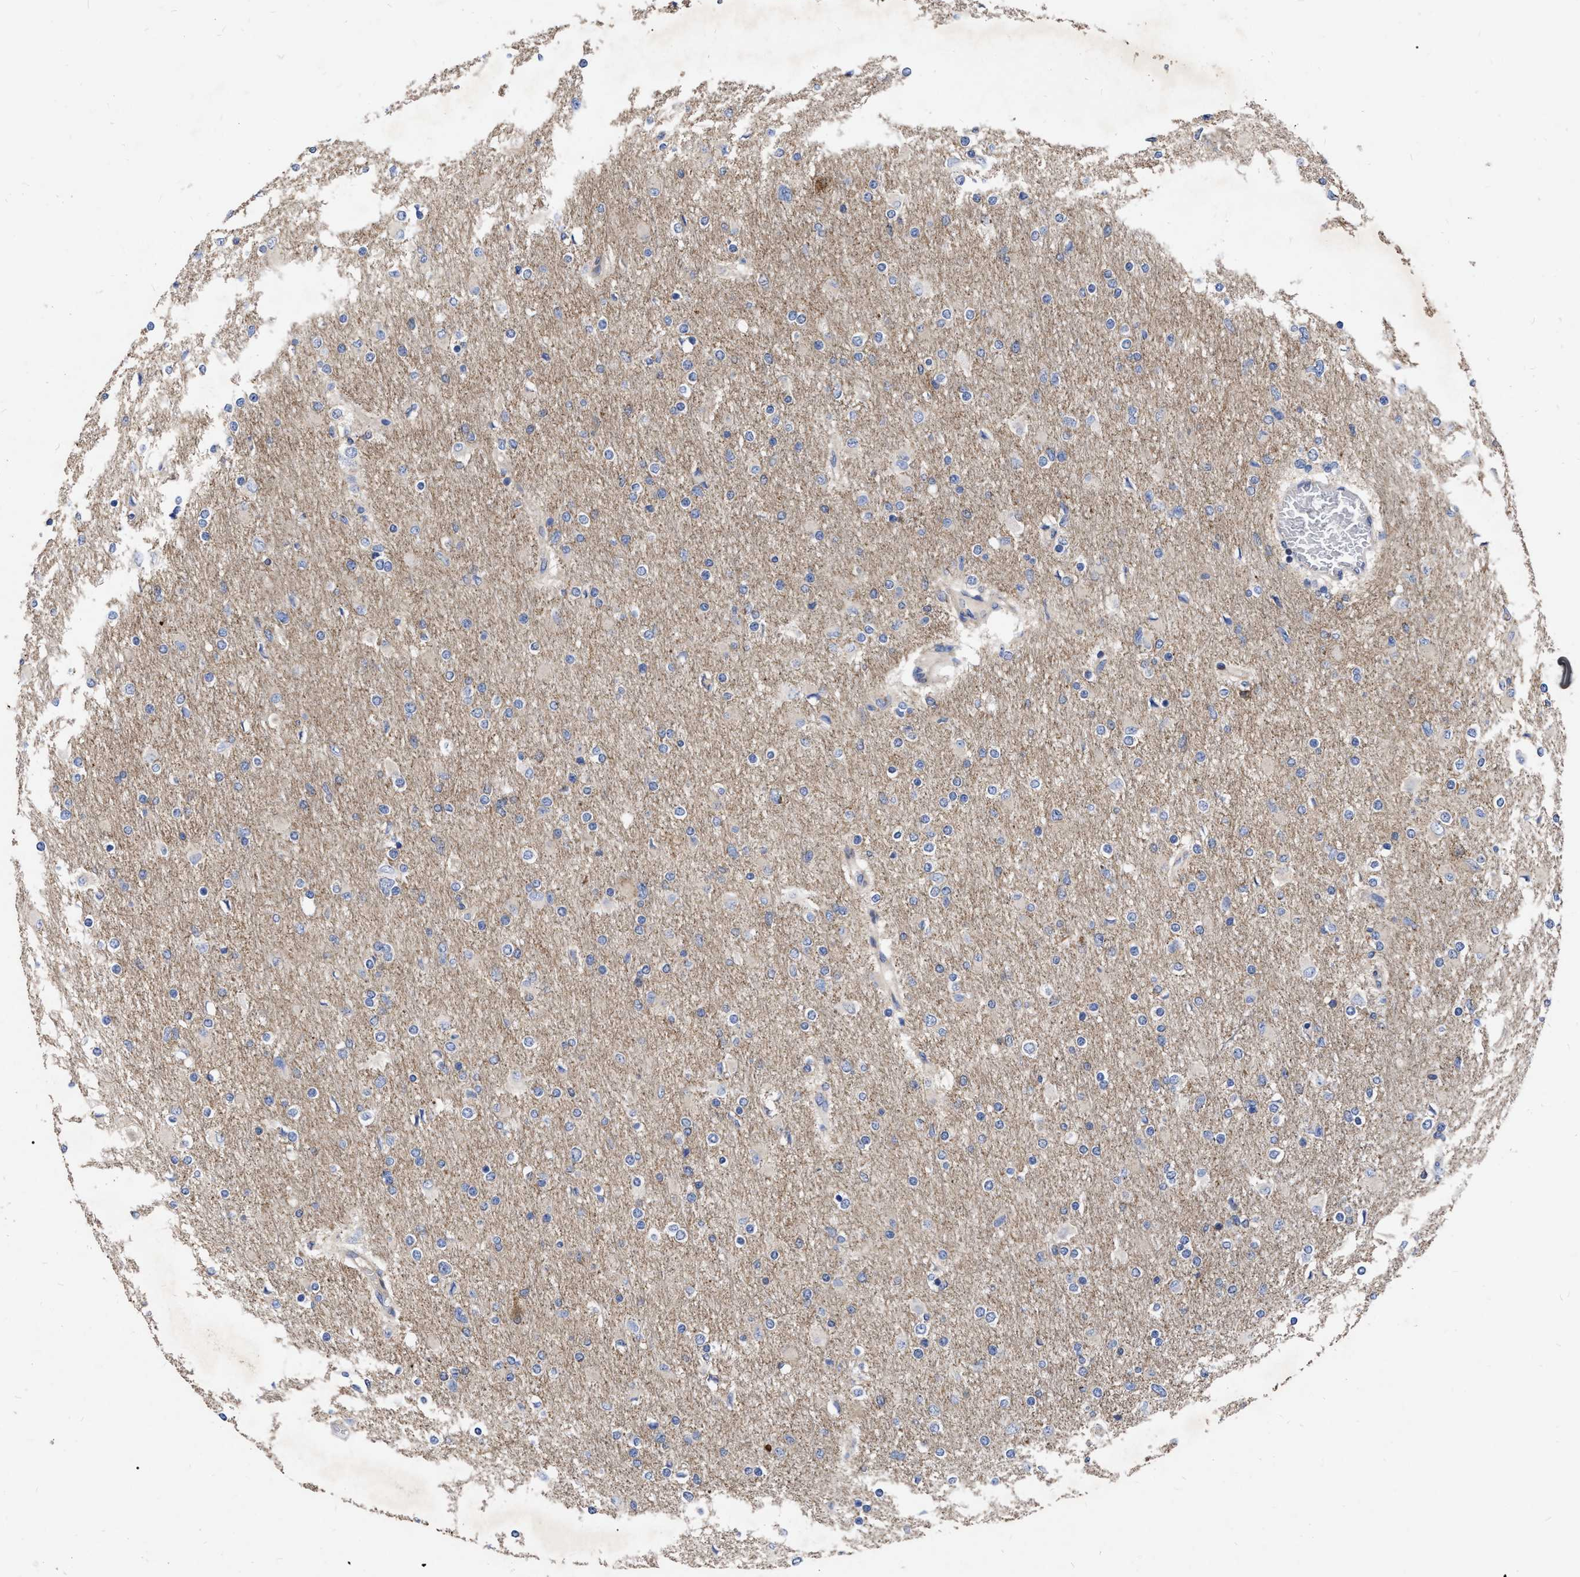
{"staining": {"intensity": "negative", "quantity": "none", "location": "none"}, "tissue": "glioma", "cell_type": "Tumor cells", "image_type": "cancer", "snomed": [{"axis": "morphology", "description": "Glioma, malignant, High grade"}, {"axis": "topography", "description": "Cerebral cortex"}], "caption": "High power microscopy photomicrograph of an immunohistochemistry (IHC) photomicrograph of glioma, revealing no significant positivity in tumor cells.", "gene": "CDKN2C", "patient": {"sex": "female", "age": 36}}